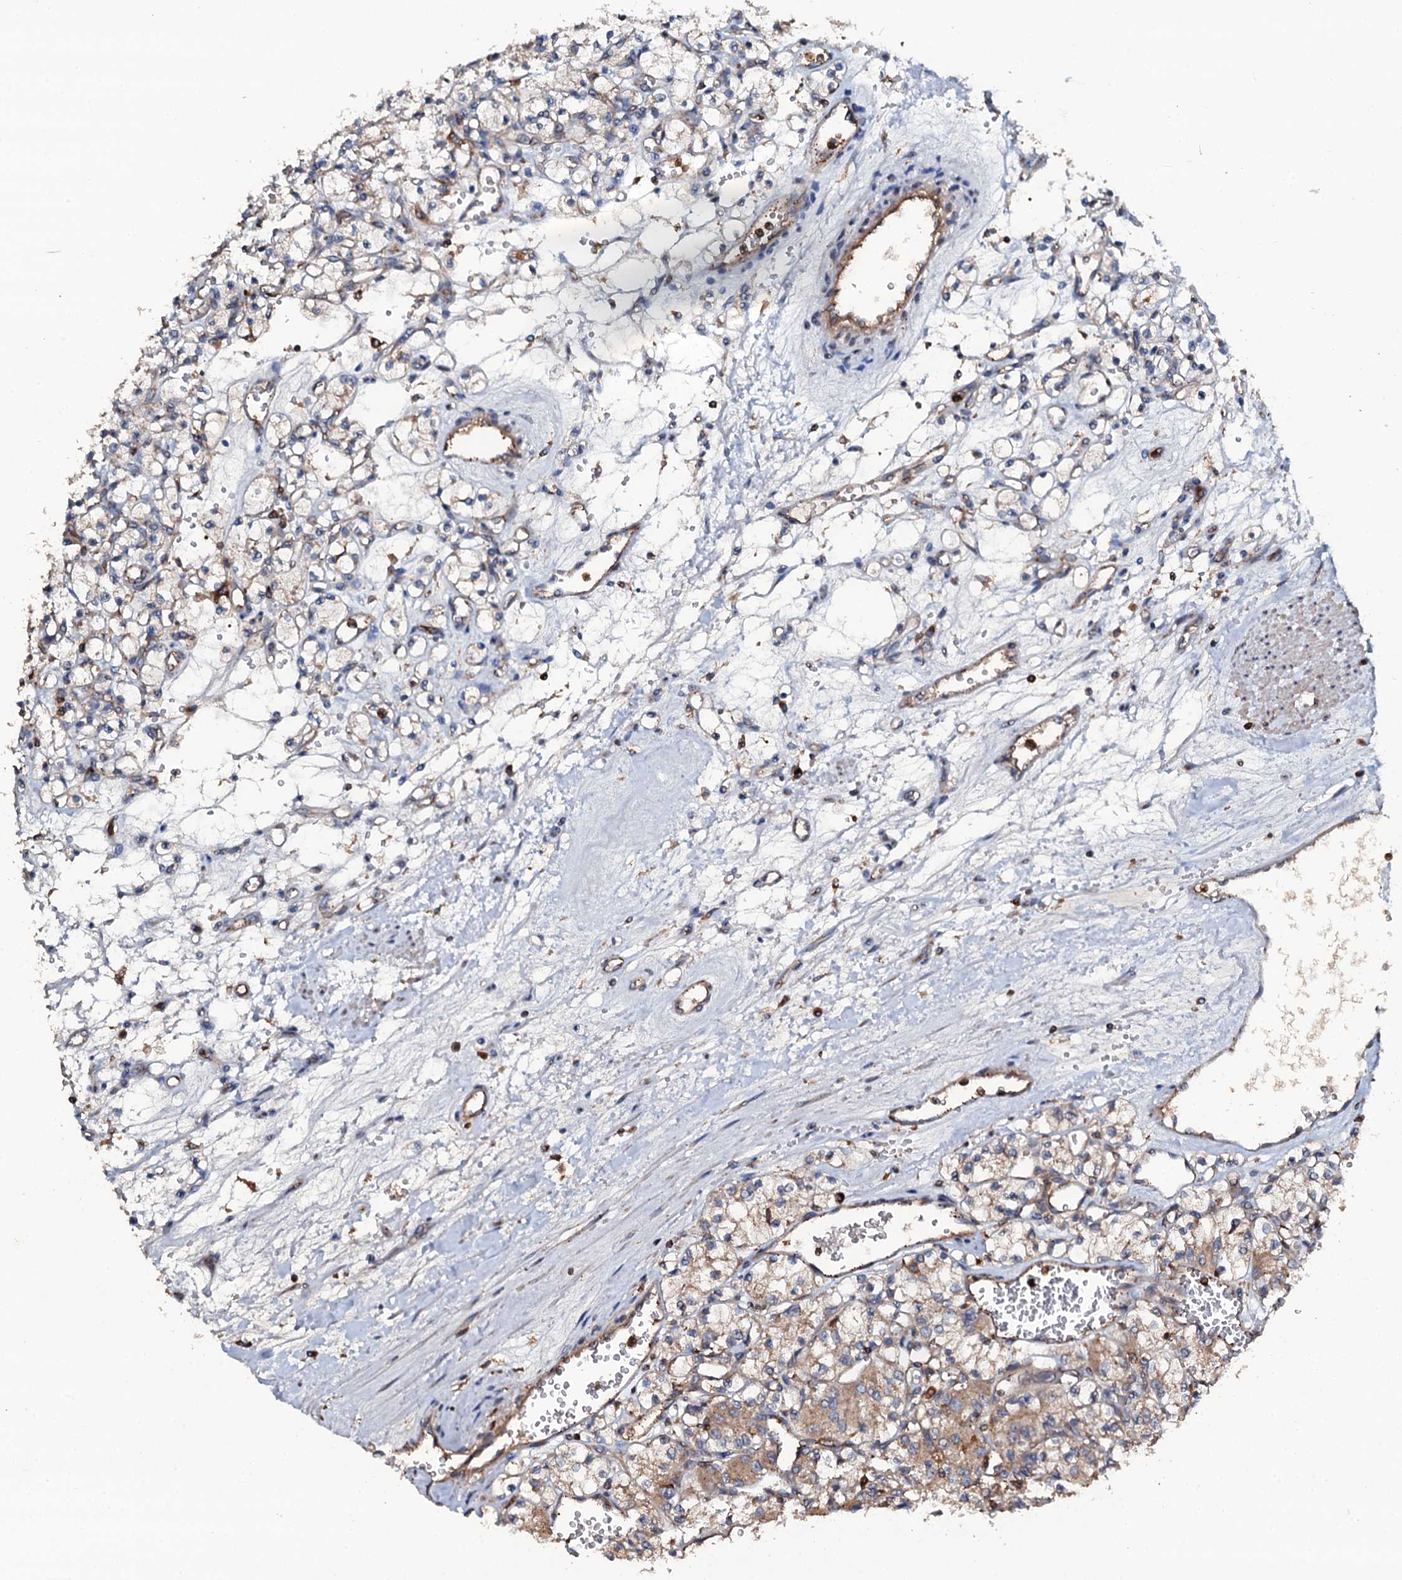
{"staining": {"intensity": "moderate", "quantity": "25%-75%", "location": "cytoplasmic/membranous"}, "tissue": "renal cancer", "cell_type": "Tumor cells", "image_type": "cancer", "snomed": [{"axis": "morphology", "description": "Adenocarcinoma, NOS"}, {"axis": "topography", "description": "Kidney"}], "caption": "An image showing moderate cytoplasmic/membranous staining in about 25%-75% of tumor cells in renal cancer, as visualized by brown immunohistochemical staining.", "gene": "GRK2", "patient": {"sex": "female", "age": 59}}